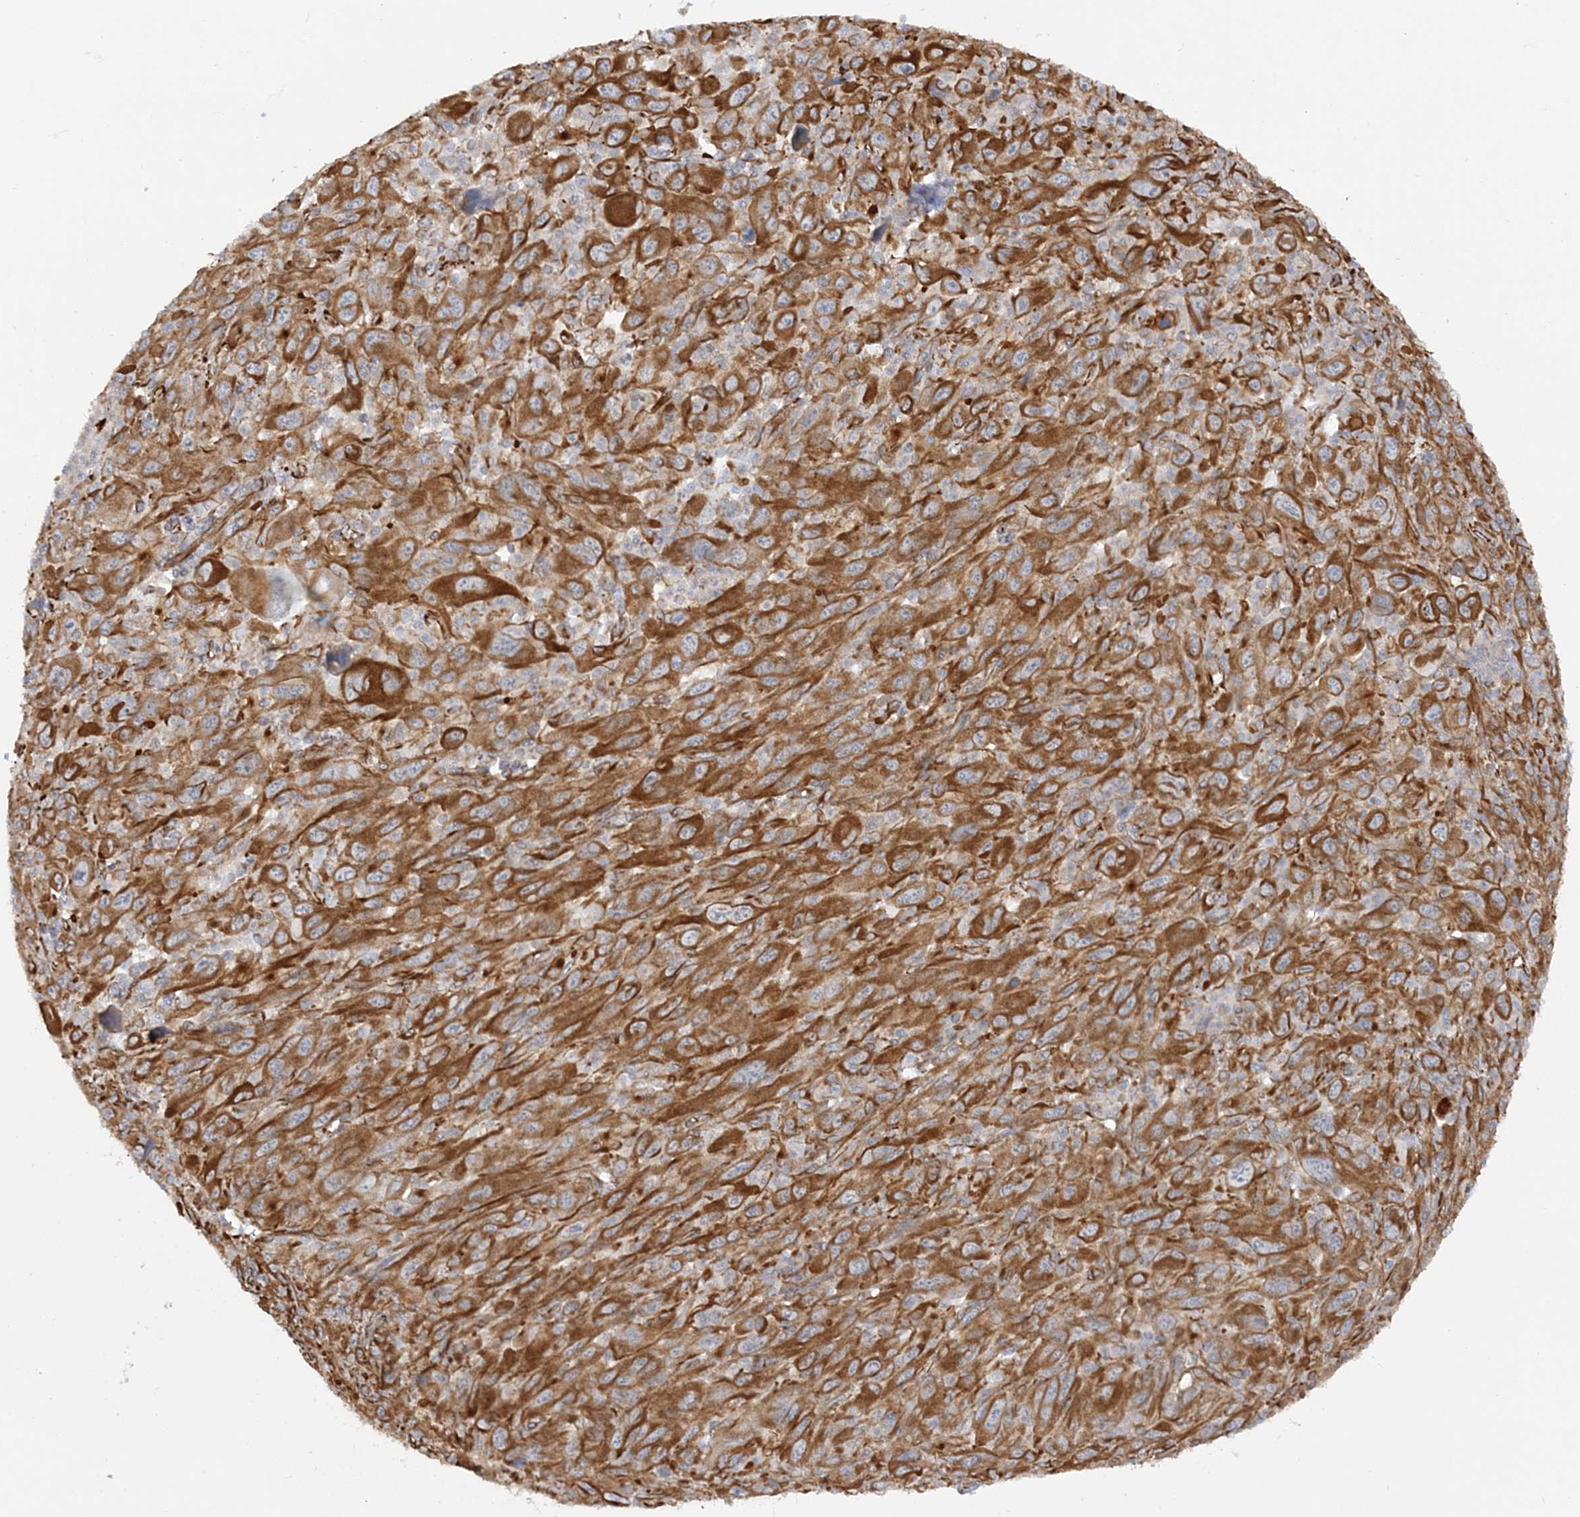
{"staining": {"intensity": "strong", "quantity": ">75%", "location": "cytoplasmic/membranous"}, "tissue": "melanoma", "cell_type": "Tumor cells", "image_type": "cancer", "snomed": [{"axis": "morphology", "description": "Malignant melanoma, Metastatic site"}, {"axis": "topography", "description": "Skin"}], "caption": "Melanoma stained for a protein (brown) exhibits strong cytoplasmic/membranous positive expression in approximately >75% of tumor cells.", "gene": "SCLT1", "patient": {"sex": "female", "age": 56}}